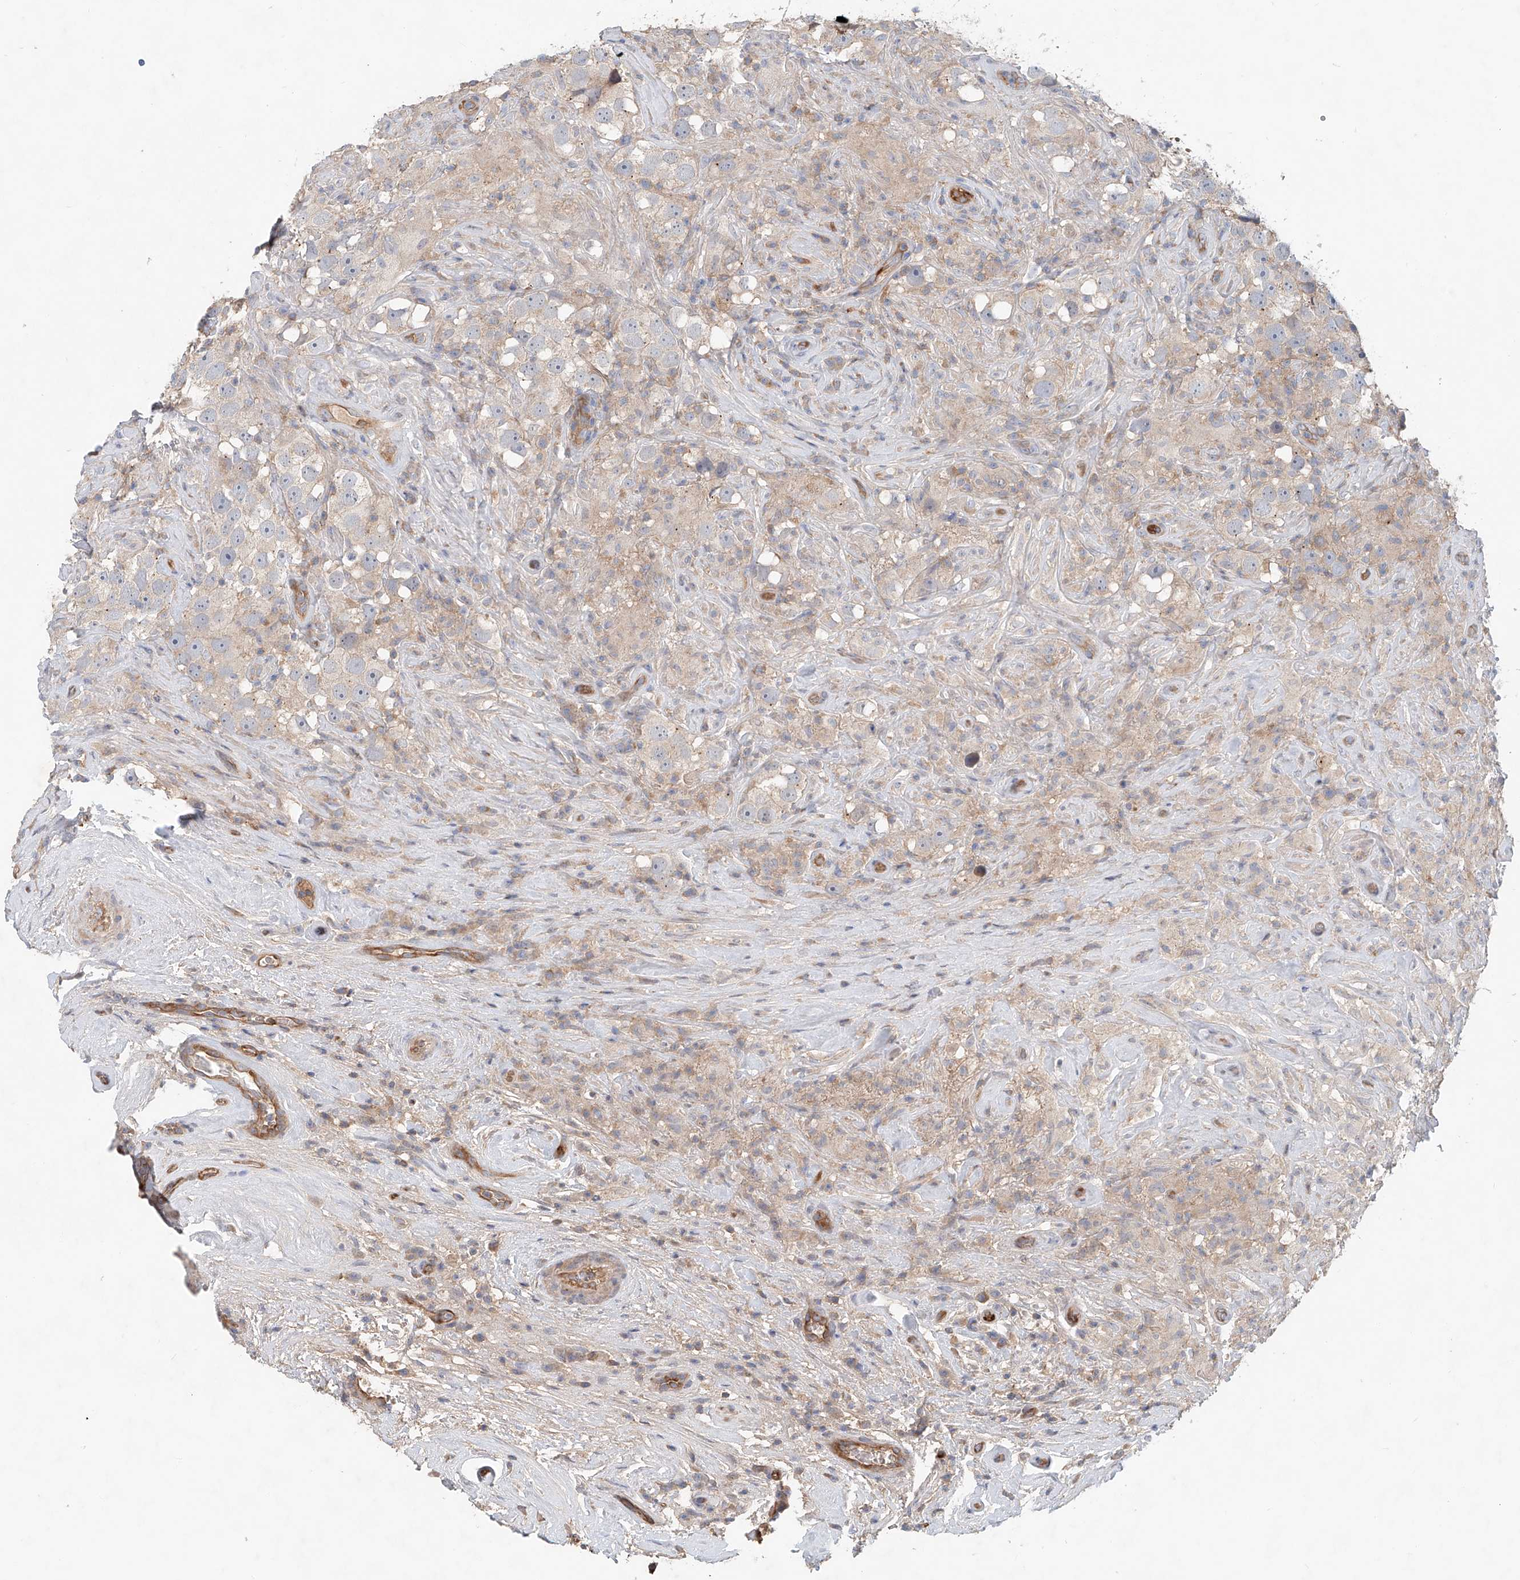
{"staining": {"intensity": "negative", "quantity": "none", "location": "none"}, "tissue": "testis cancer", "cell_type": "Tumor cells", "image_type": "cancer", "snomed": [{"axis": "morphology", "description": "Seminoma, NOS"}, {"axis": "topography", "description": "Testis"}], "caption": "The IHC histopathology image has no significant expression in tumor cells of seminoma (testis) tissue.", "gene": "FRYL", "patient": {"sex": "male", "age": 49}}